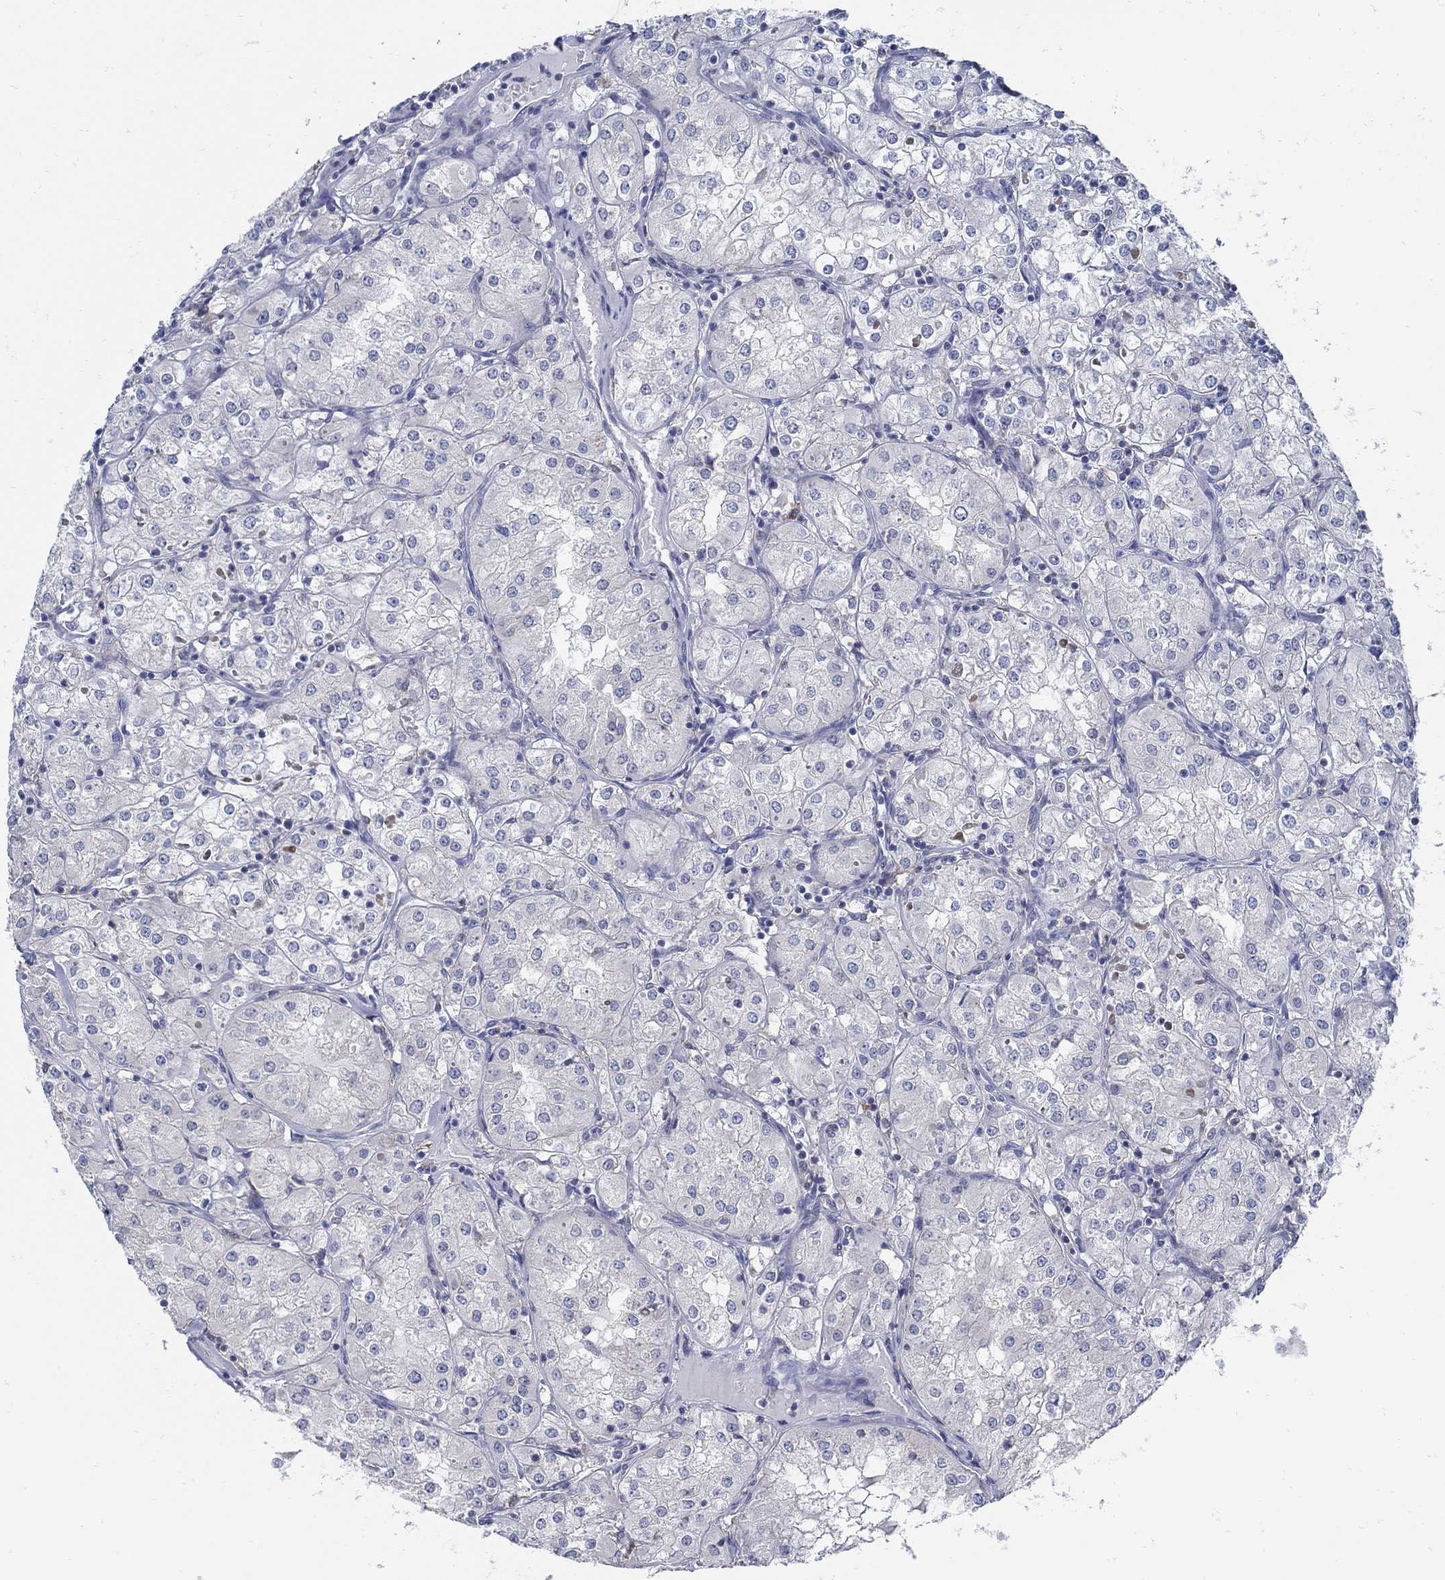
{"staining": {"intensity": "negative", "quantity": "none", "location": "none"}, "tissue": "renal cancer", "cell_type": "Tumor cells", "image_type": "cancer", "snomed": [{"axis": "morphology", "description": "Adenocarcinoma, NOS"}, {"axis": "topography", "description": "Kidney"}], "caption": "IHC of renal adenocarcinoma demonstrates no expression in tumor cells.", "gene": "ZFAND4", "patient": {"sex": "male", "age": 77}}